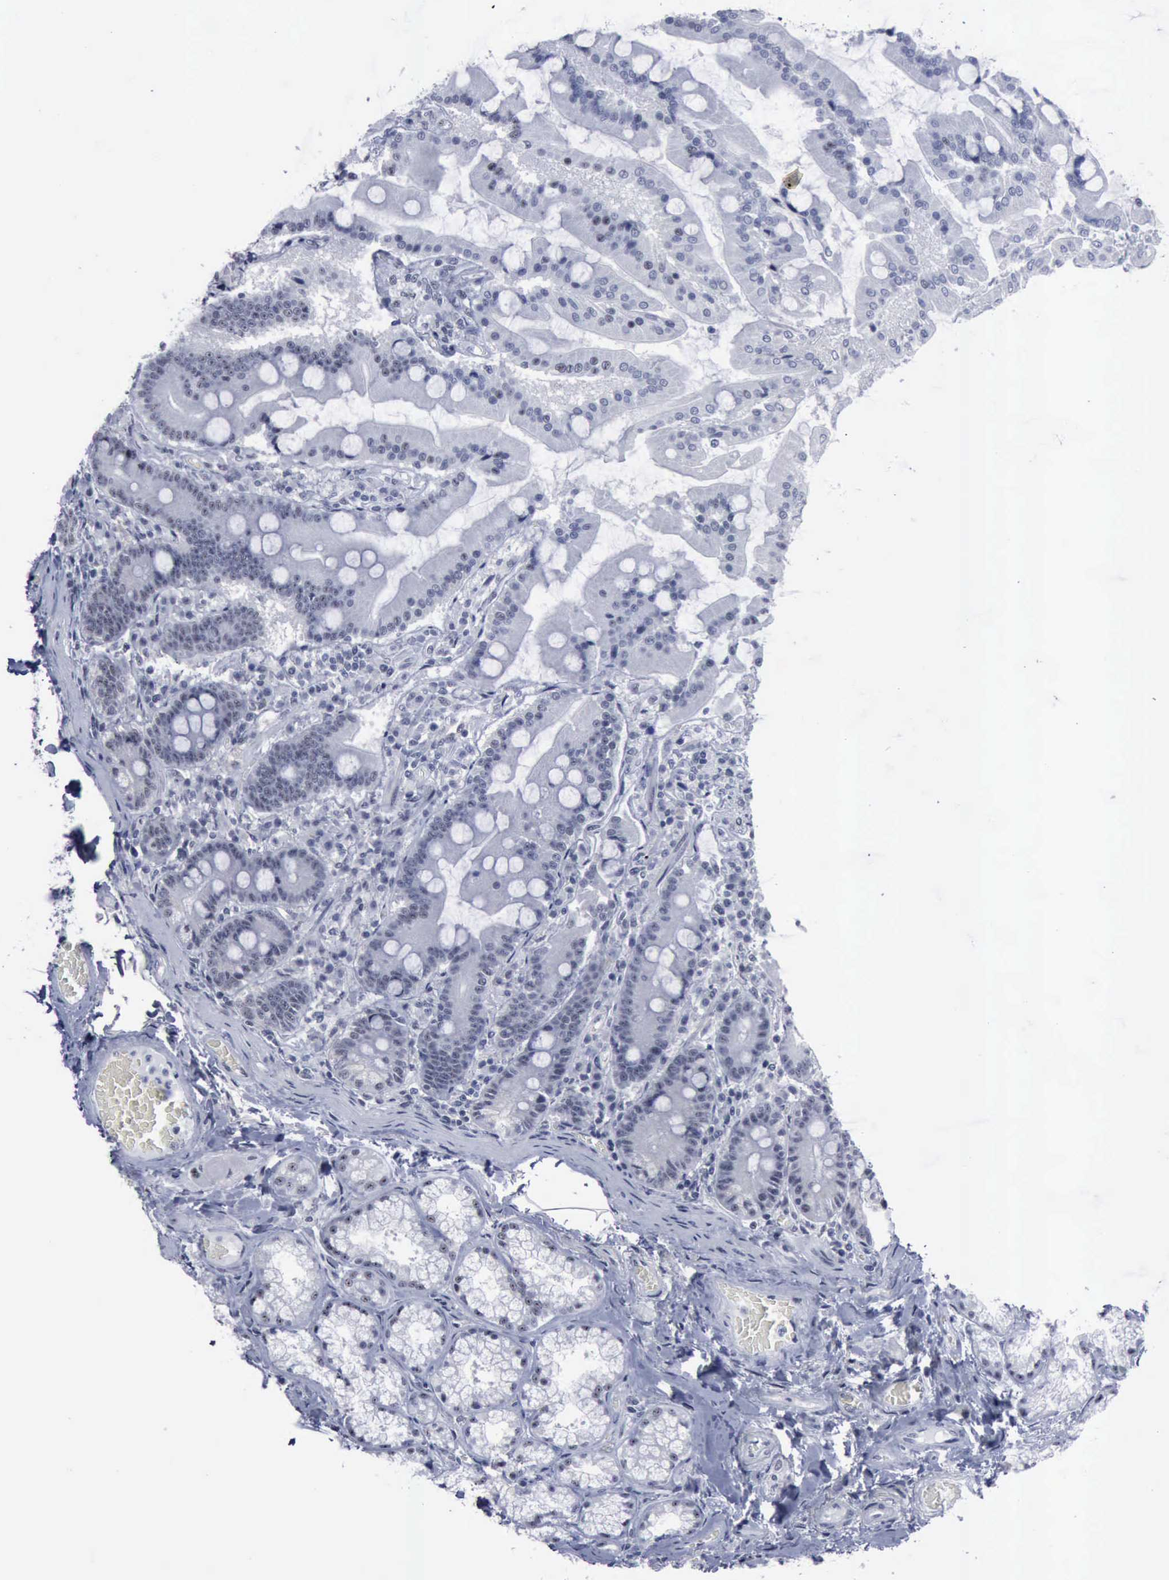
{"staining": {"intensity": "negative", "quantity": "none", "location": "none"}, "tissue": "duodenum", "cell_type": "Glandular cells", "image_type": "normal", "snomed": [{"axis": "morphology", "description": "Normal tissue, NOS"}, {"axis": "topography", "description": "Duodenum"}], "caption": "Protein analysis of normal duodenum demonstrates no significant positivity in glandular cells.", "gene": "BRD1", "patient": {"sex": "female", "age": 64}}